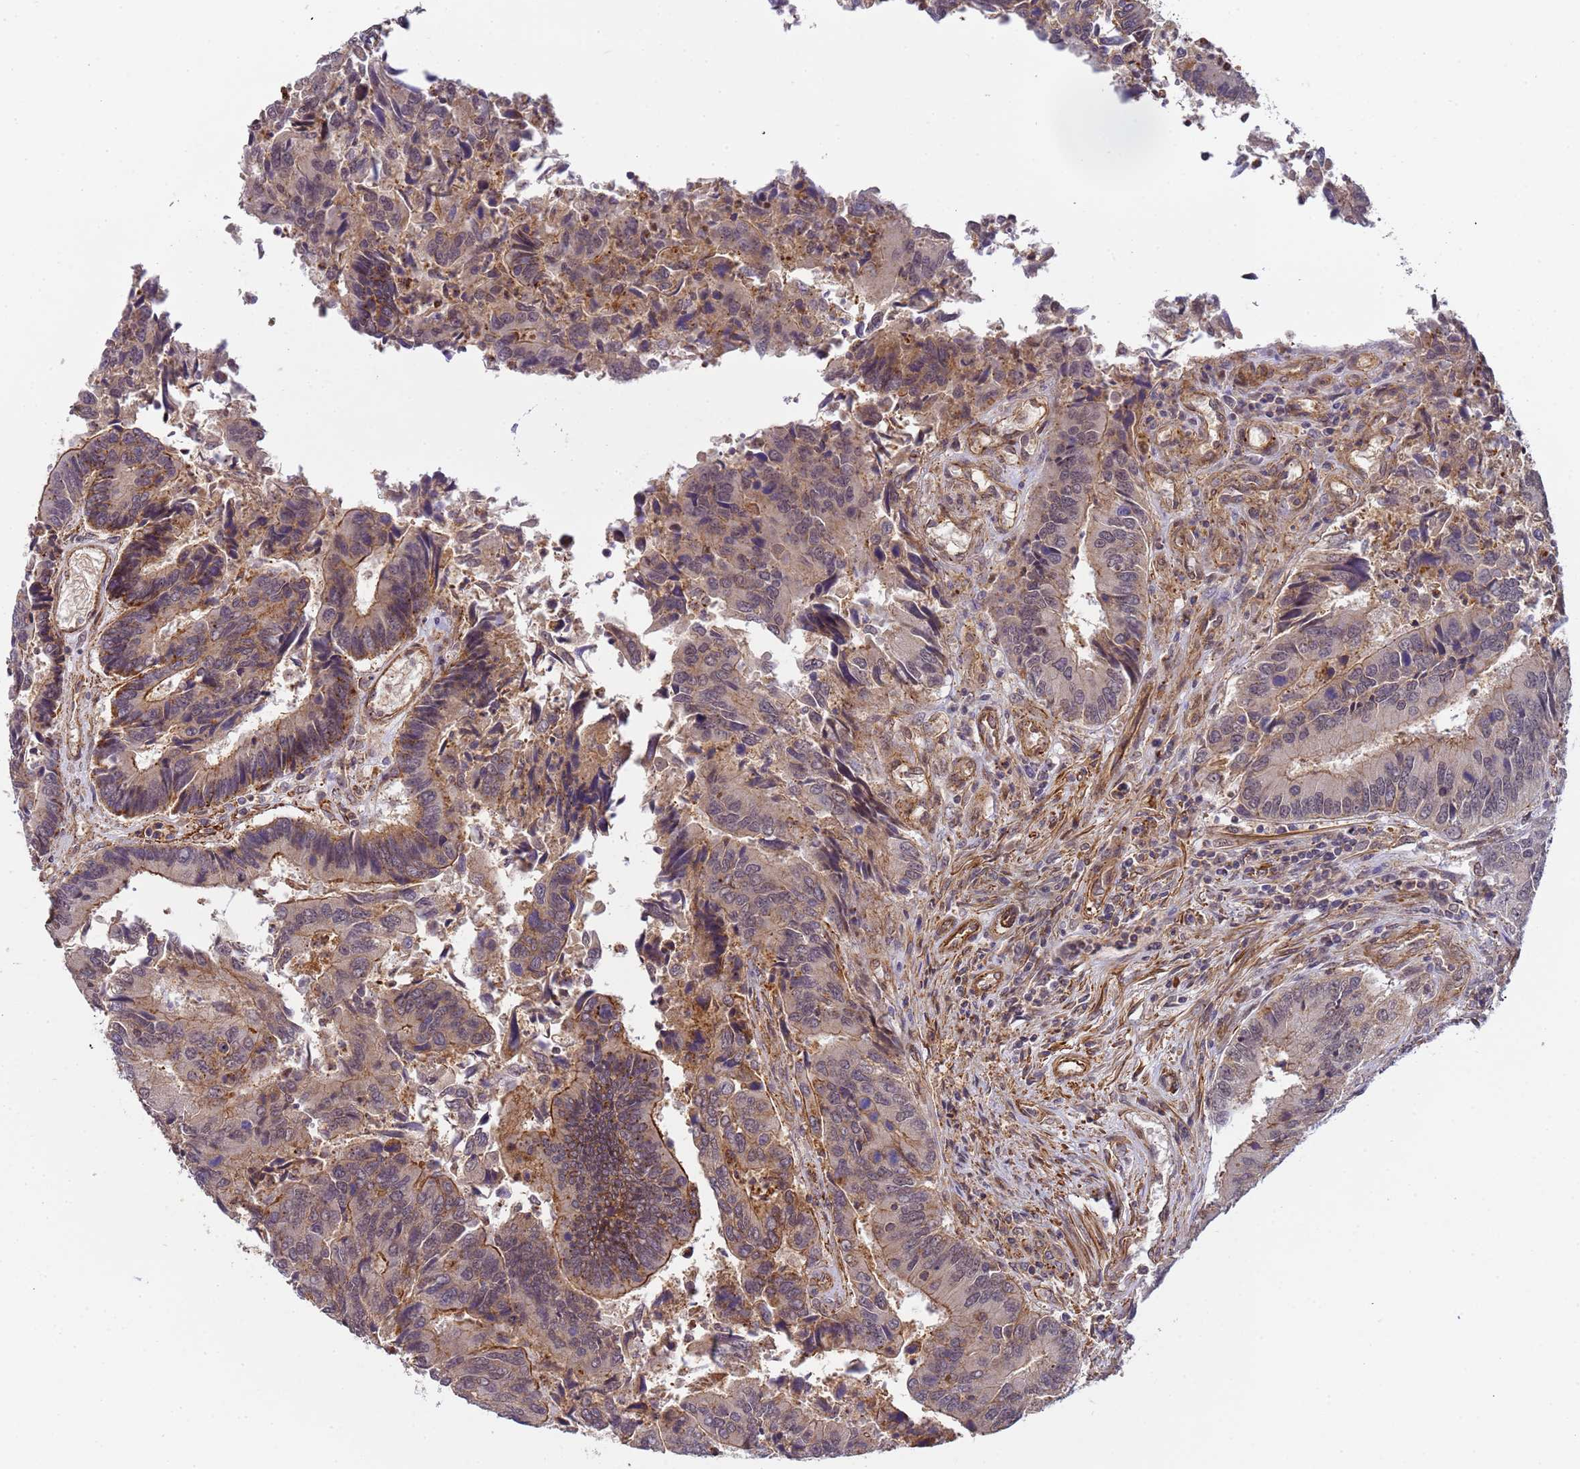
{"staining": {"intensity": "moderate", "quantity": "<25%", "location": "cytoplasmic/membranous,nuclear"}, "tissue": "colorectal cancer", "cell_type": "Tumor cells", "image_type": "cancer", "snomed": [{"axis": "morphology", "description": "Adenocarcinoma, NOS"}, {"axis": "topography", "description": "Colon"}], "caption": "Moderate cytoplasmic/membranous and nuclear positivity is appreciated in about <25% of tumor cells in adenocarcinoma (colorectal). The staining is performed using DAB brown chromogen to label protein expression. The nuclei are counter-stained blue using hematoxylin.", "gene": "EMC2", "patient": {"sex": "female", "age": 67}}